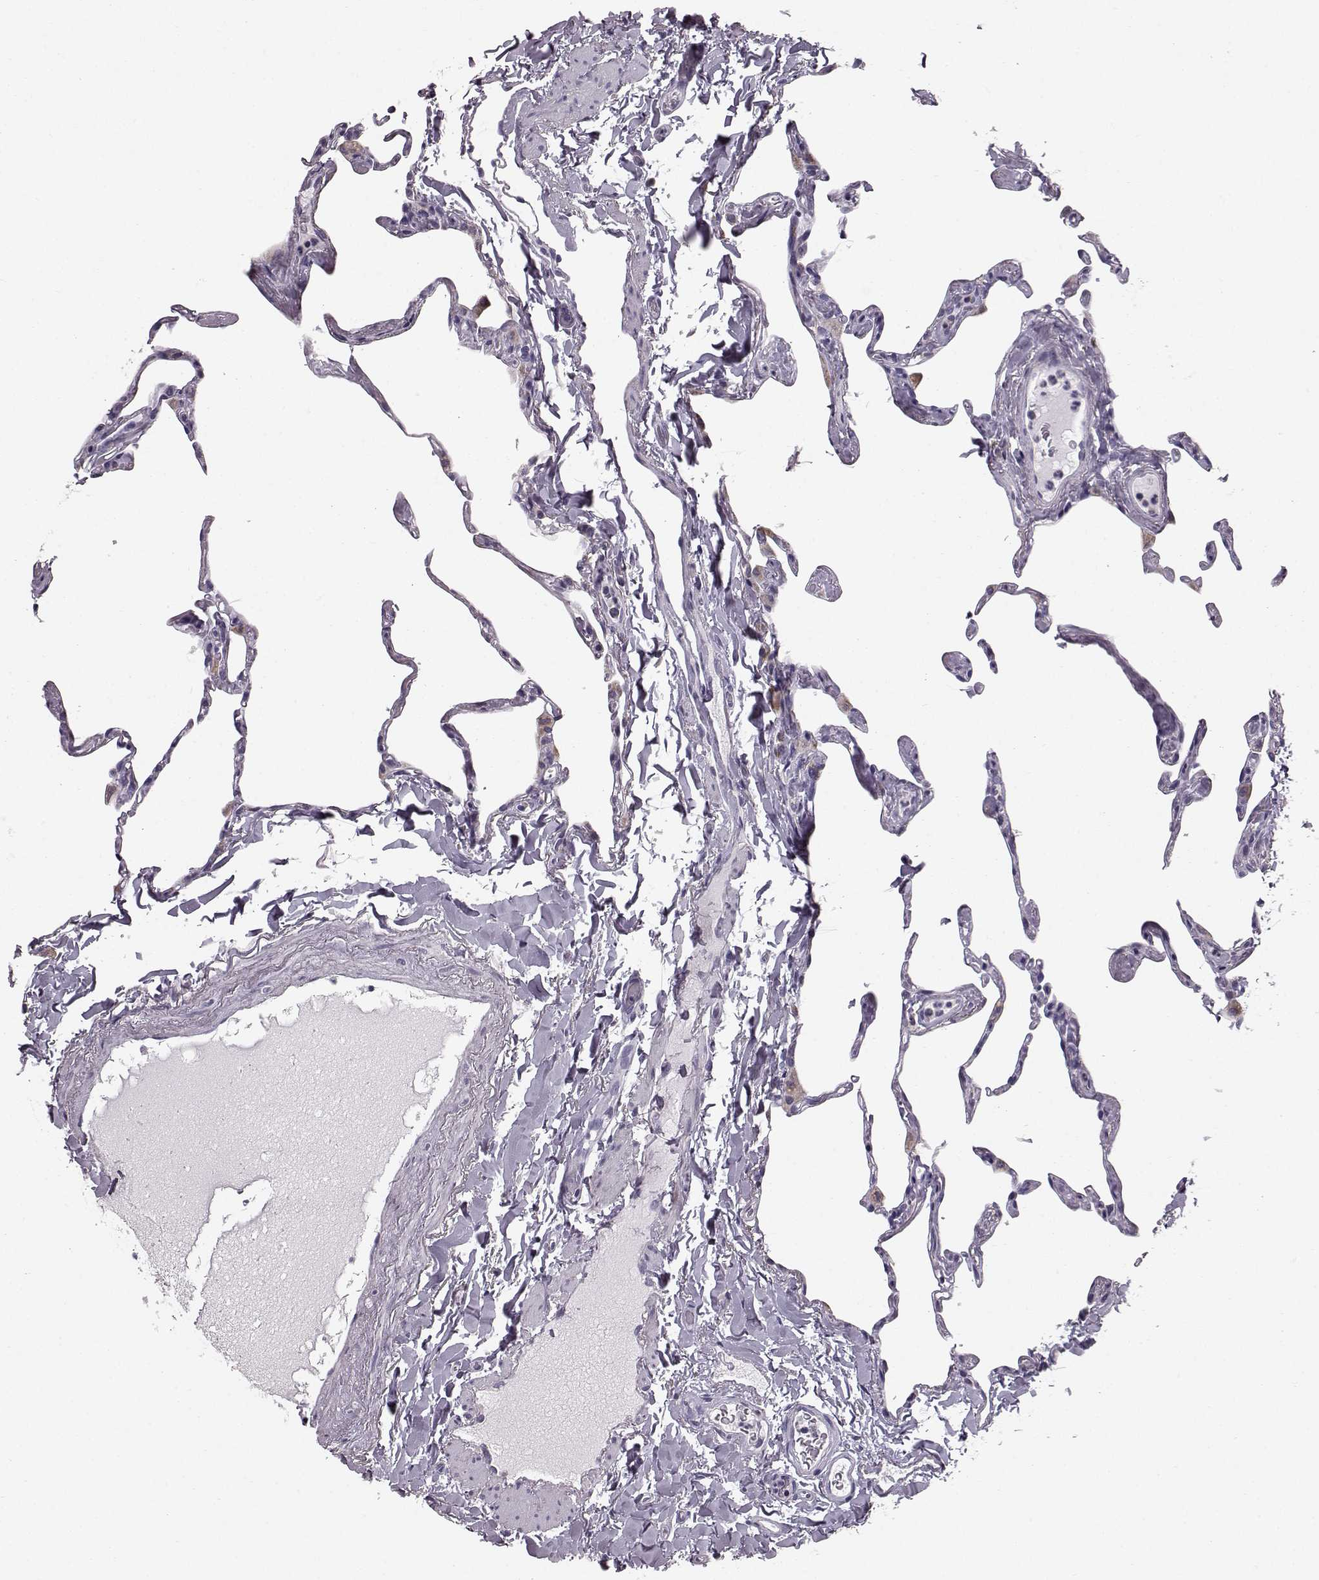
{"staining": {"intensity": "negative", "quantity": "none", "location": "none"}, "tissue": "lung", "cell_type": "Alveolar cells", "image_type": "normal", "snomed": [{"axis": "morphology", "description": "Normal tissue, NOS"}, {"axis": "topography", "description": "Lung"}], "caption": "Alveolar cells are negative for protein expression in normal human lung. The staining is performed using DAB (3,3'-diaminobenzidine) brown chromogen with nuclei counter-stained in using hematoxylin.", "gene": "FAM8A1", "patient": {"sex": "male", "age": 65}}